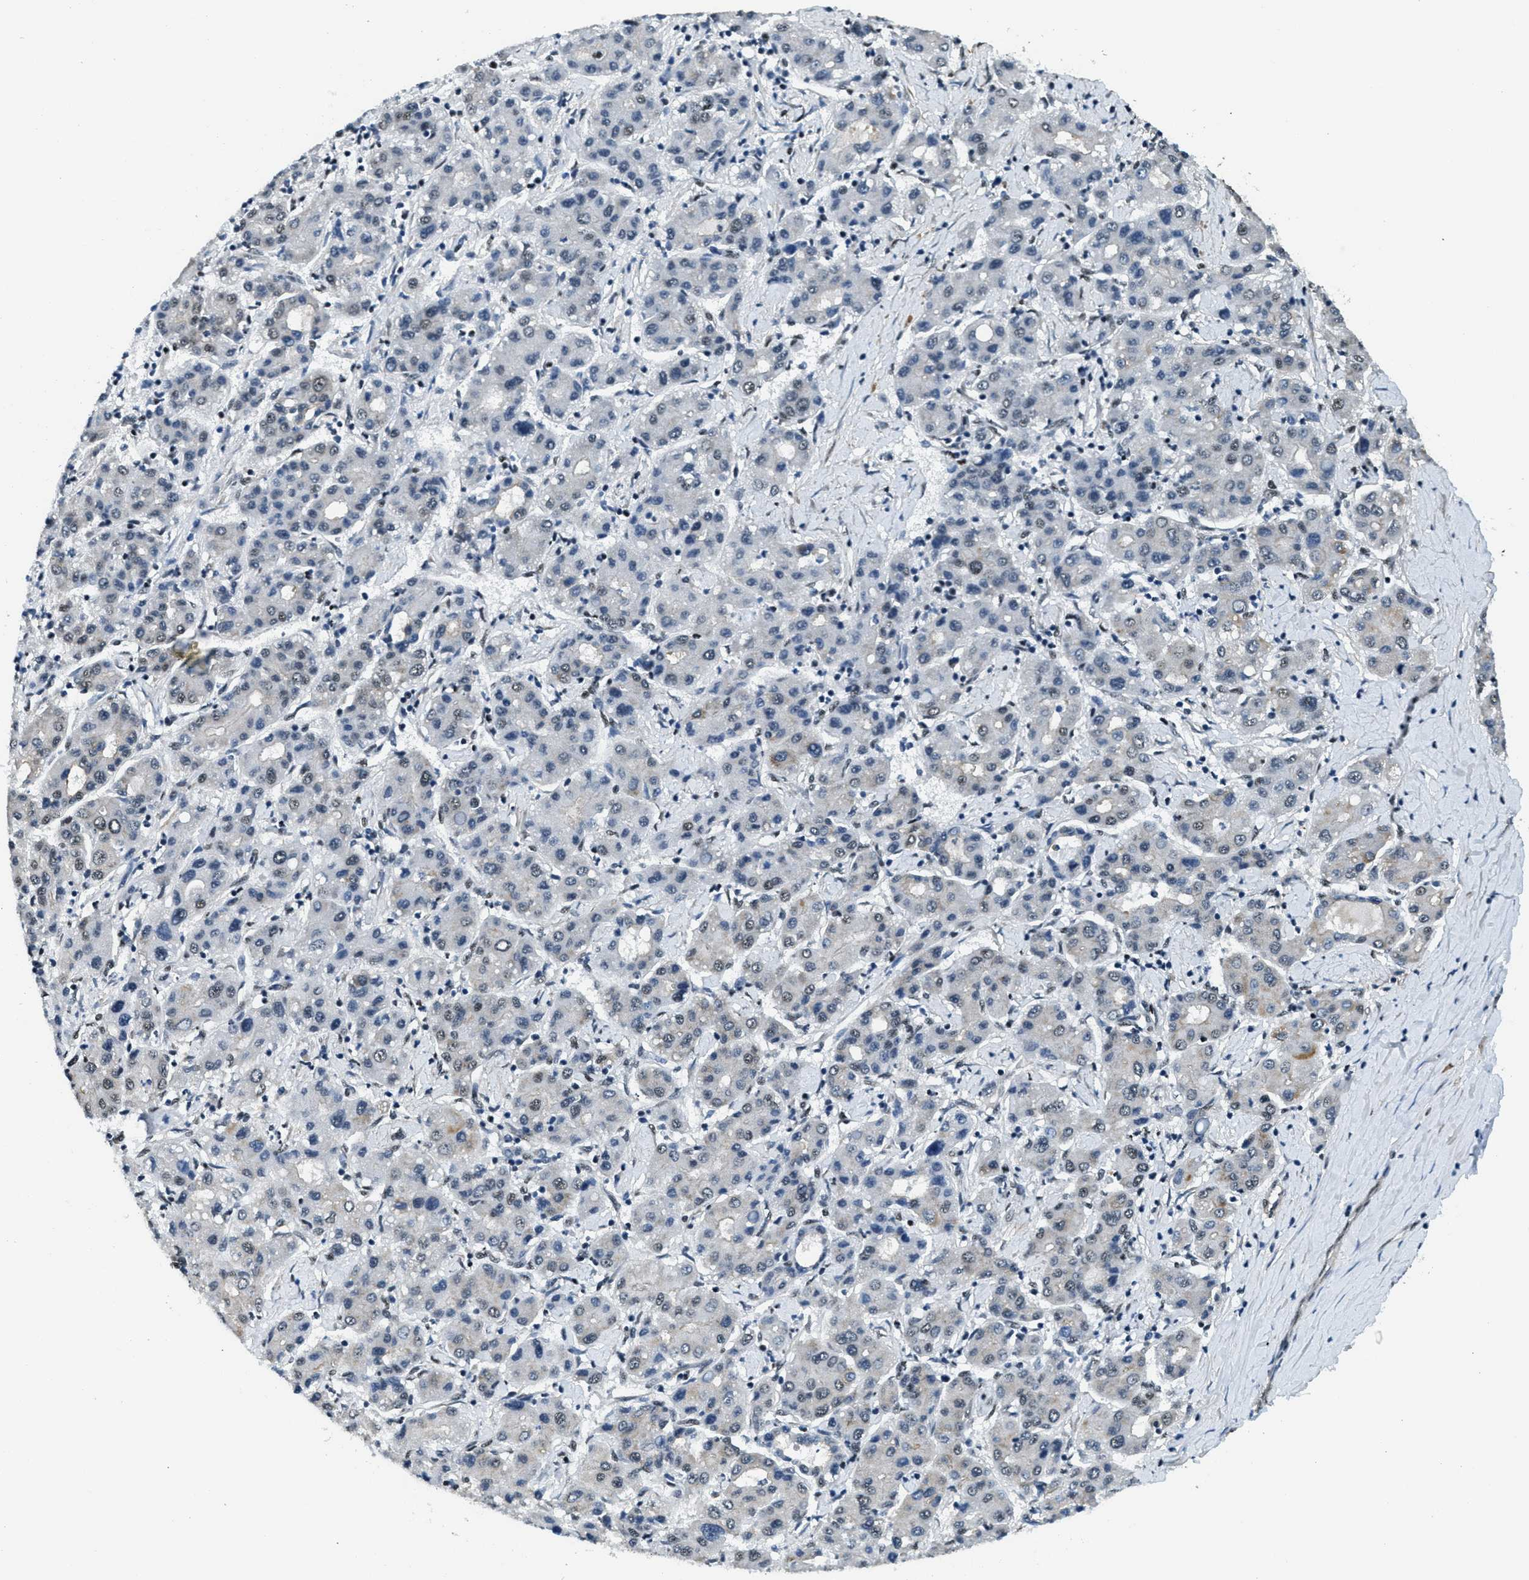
{"staining": {"intensity": "weak", "quantity": "<25%", "location": "cytoplasmic/membranous,nuclear"}, "tissue": "liver cancer", "cell_type": "Tumor cells", "image_type": "cancer", "snomed": [{"axis": "morphology", "description": "Carcinoma, Hepatocellular, NOS"}, {"axis": "topography", "description": "Liver"}], "caption": "Histopathology image shows no significant protein expression in tumor cells of hepatocellular carcinoma (liver). The staining is performed using DAB brown chromogen with nuclei counter-stained in using hematoxylin.", "gene": "CFAP36", "patient": {"sex": "male", "age": 65}}